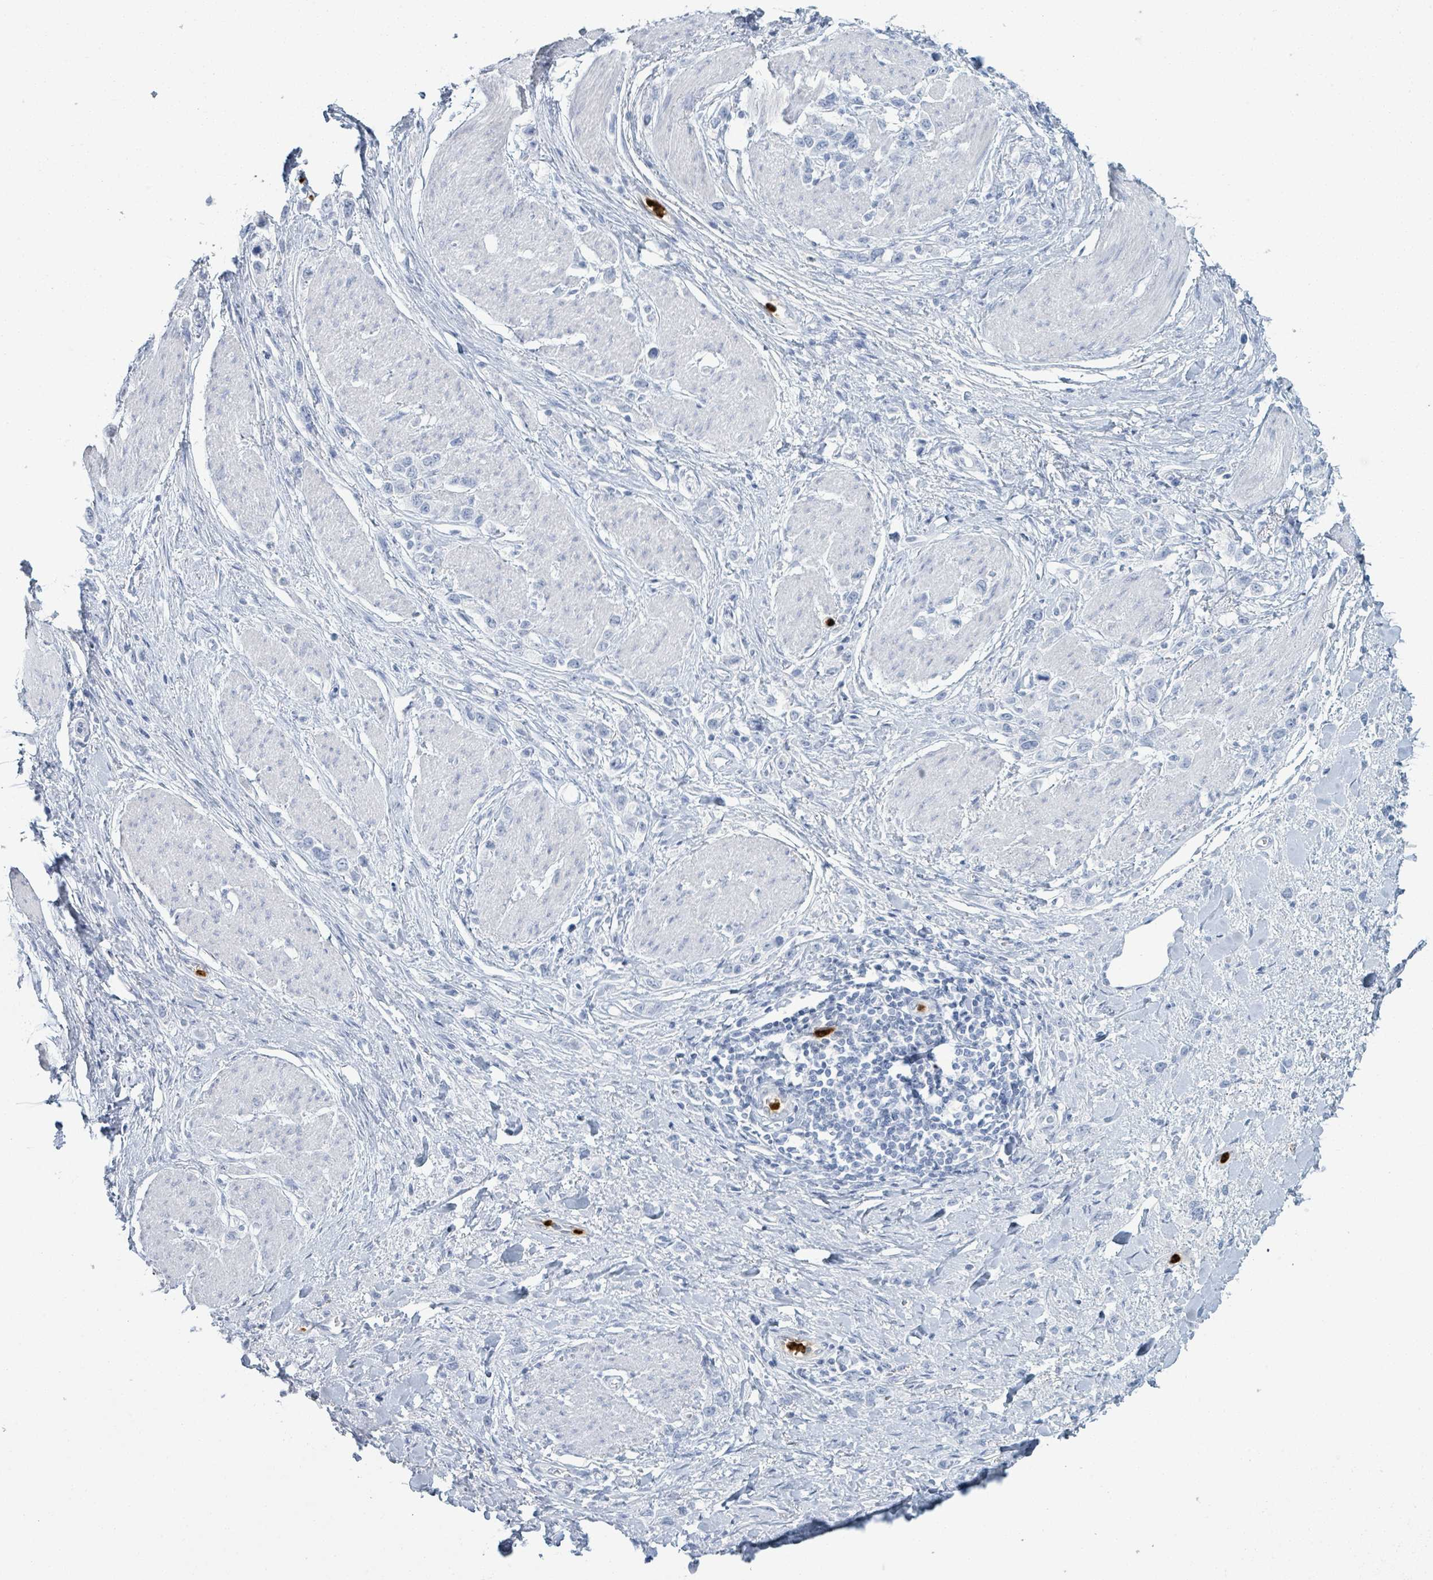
{"staining": {"intensity": "negative", "quantity": "none", "location": "none"}, "tissue": "stomach cancer", "cell_type": "Tumor cells", "image_type": "cancer", "snomed": [{"axis": "morphology", "description": "Adenocarcinoma, NOS"}, {"axis": "topography", "description": "Stomach"}], "caption": "Stomach cancer (adenocarcinoma) was stained to show a protein in brown. There is no significant expression in tumor cells. (DAB (3,3'-diaminobenzidine) immunohistochemistry (IHC), high magnification).", "gene": "DEFA4", "patient": {"sex": "female", "age": 65}}